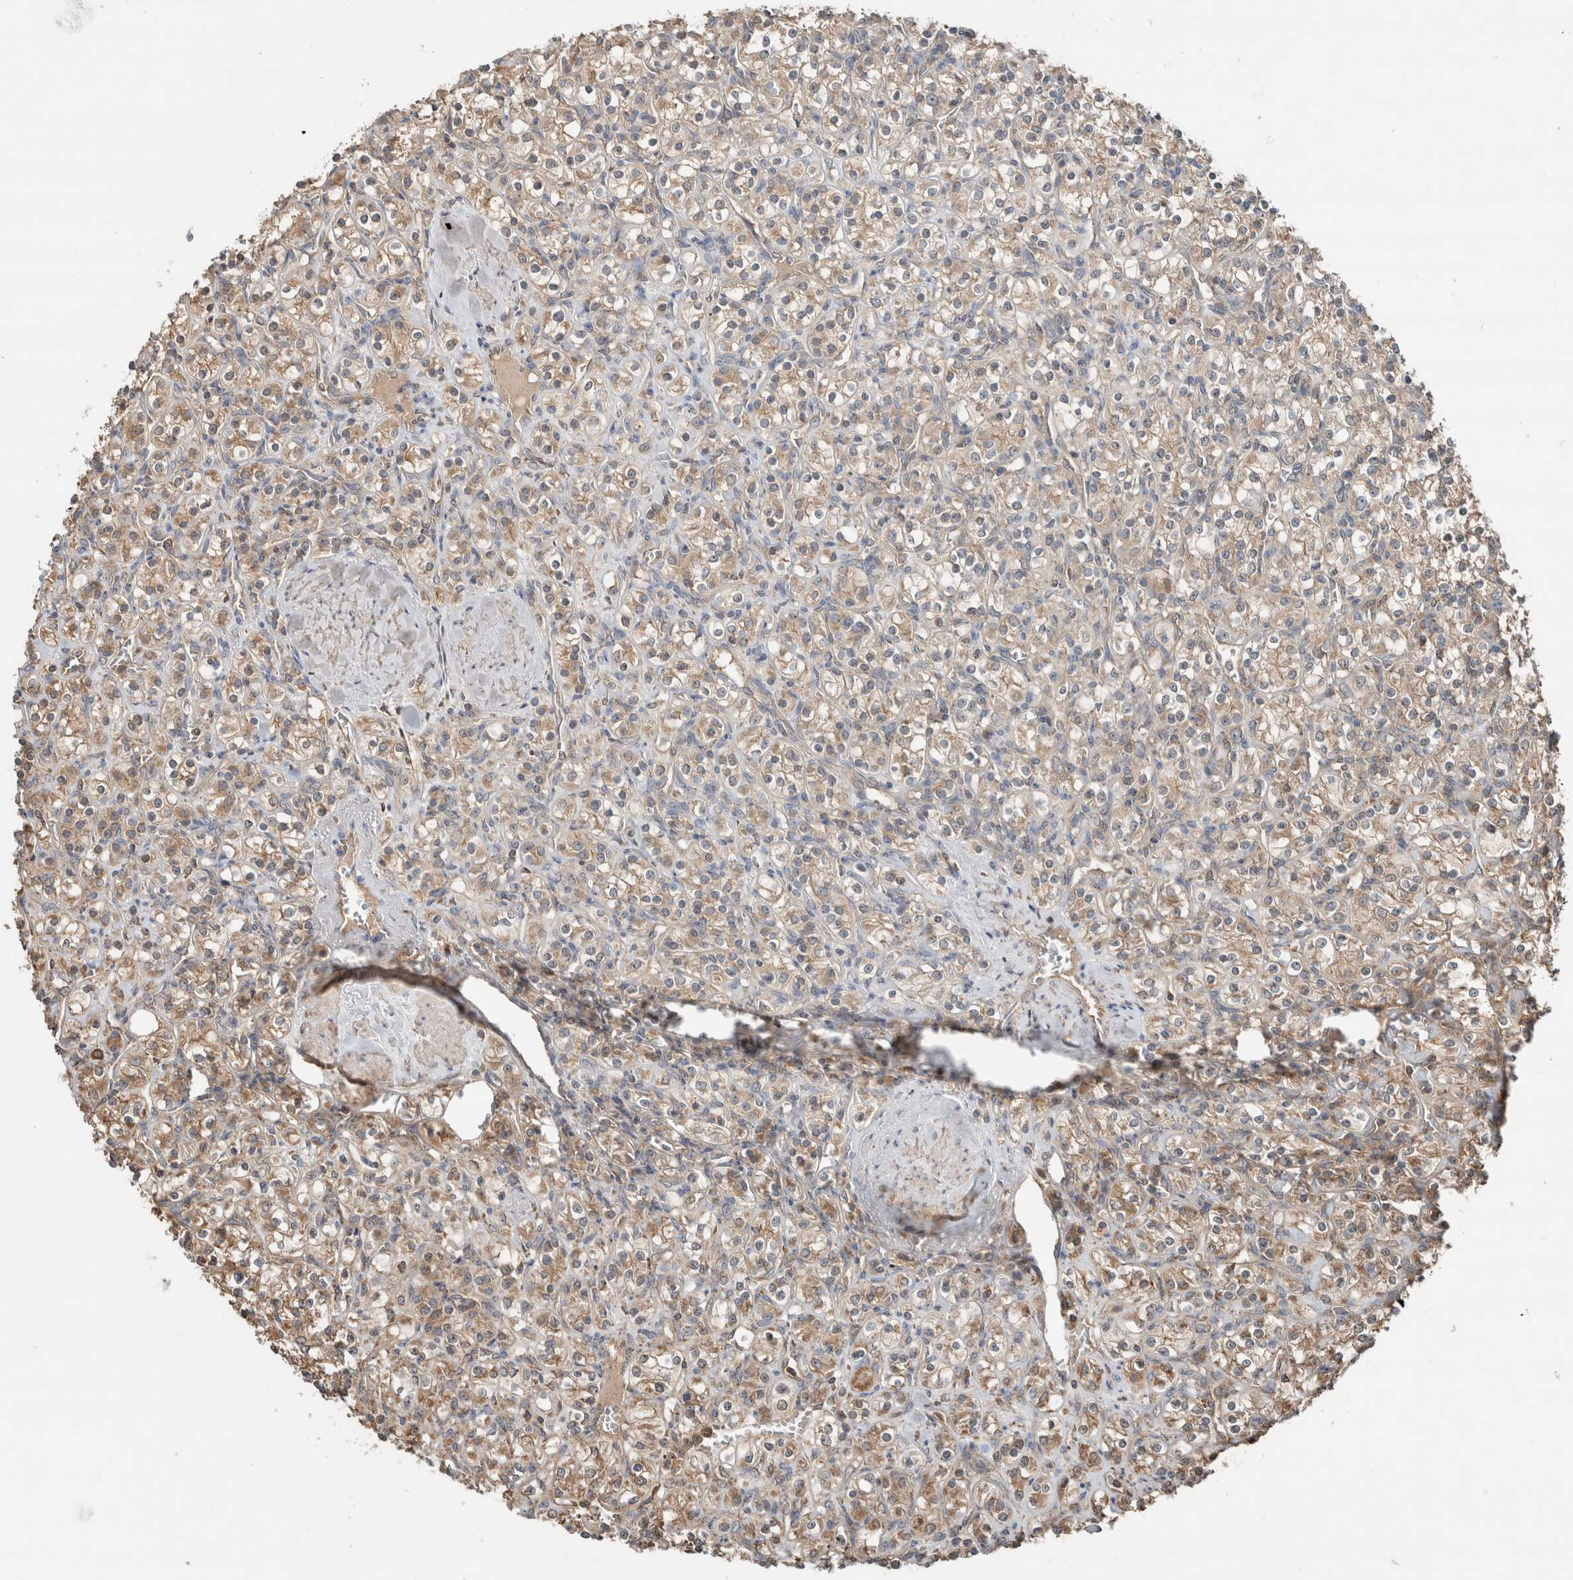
{"staining": {"intensity": "weak", "quantity": ">75%", "location": "cytoplasmic/membranous"}, "tissue": "renal cancer", "cell_type": "Tumor cells", "image_type": "cancer", "snomed": [{"axis": "morphology", "description": "Adenocarcinoma, NOS"}, {"axis": "topography", "description": "Kidney"}], "caption": "A micrograph of renal cancer stained for a protein reveals weak cytoplasmic/membranous brown staining in tumor cells. (IHC, brightfield microscopy, high magnification).", "gene": "KLK14", "patient": {"sex": "male", "age": 77}}